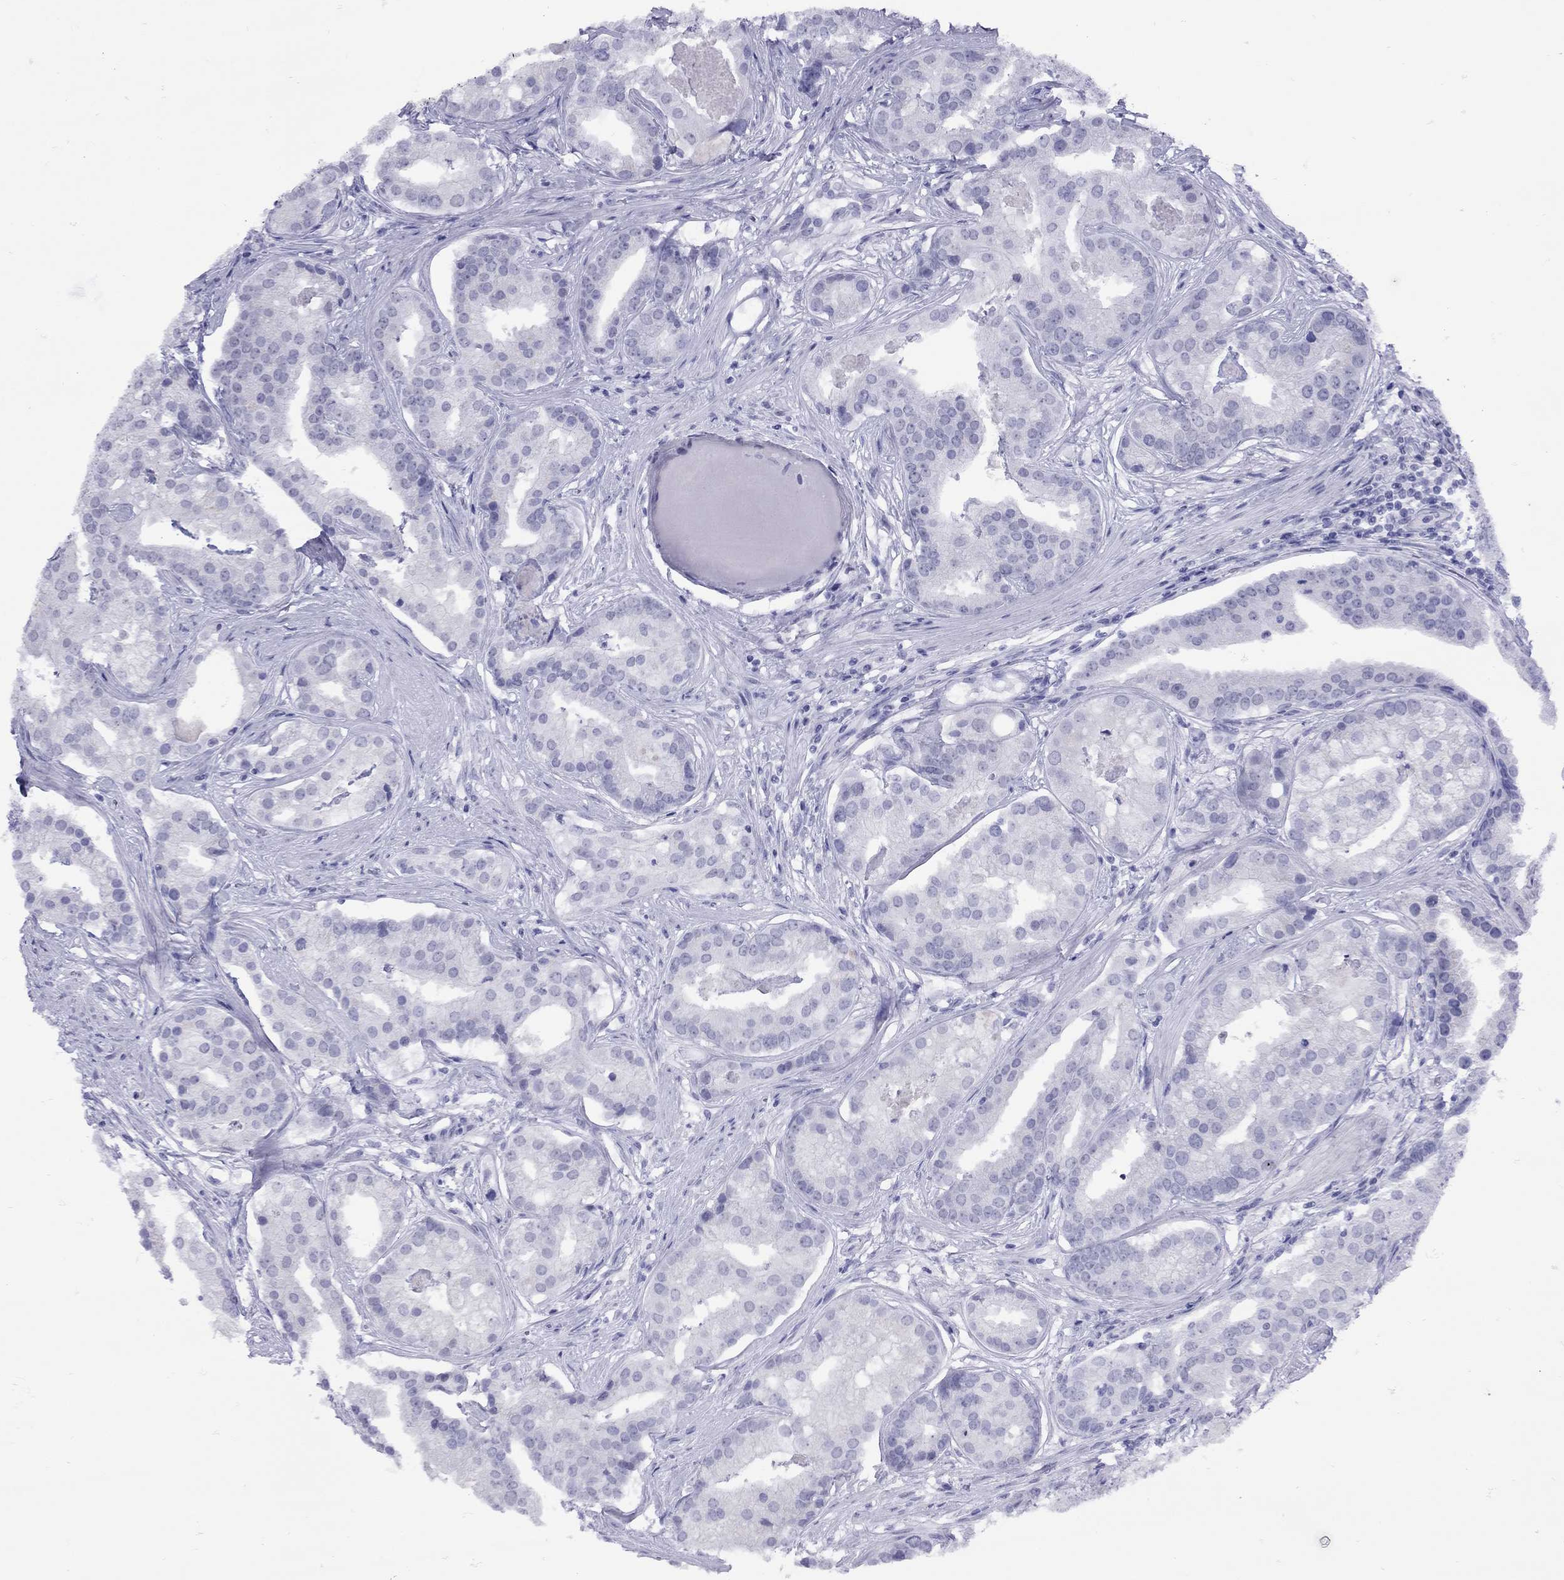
{"staining": {"intensity": "negative", "quantity": "none", "location": "none"}, "tissue": "prostate cancer", "cell_type": "Tumor cells", "image_type": "cancer", "snomed": [{"axis": "morphology", "description": "Adenocarcinoma, NOS"}, {"axis": "topography", "description": "Prostate and seminal vesicle, NOS"}, {"axis": "topography", "description": "Prostate"}], "caption": "Histopathology image shows no significant protein positivity in tumor cells of prostate cancer (adenocarcinoma). (DAB (3,3'-diaminobenzidine) immunohistochemistry, high magnification).", "gene": "LYAR", "patient": {"sex": "male", "age": 44}}